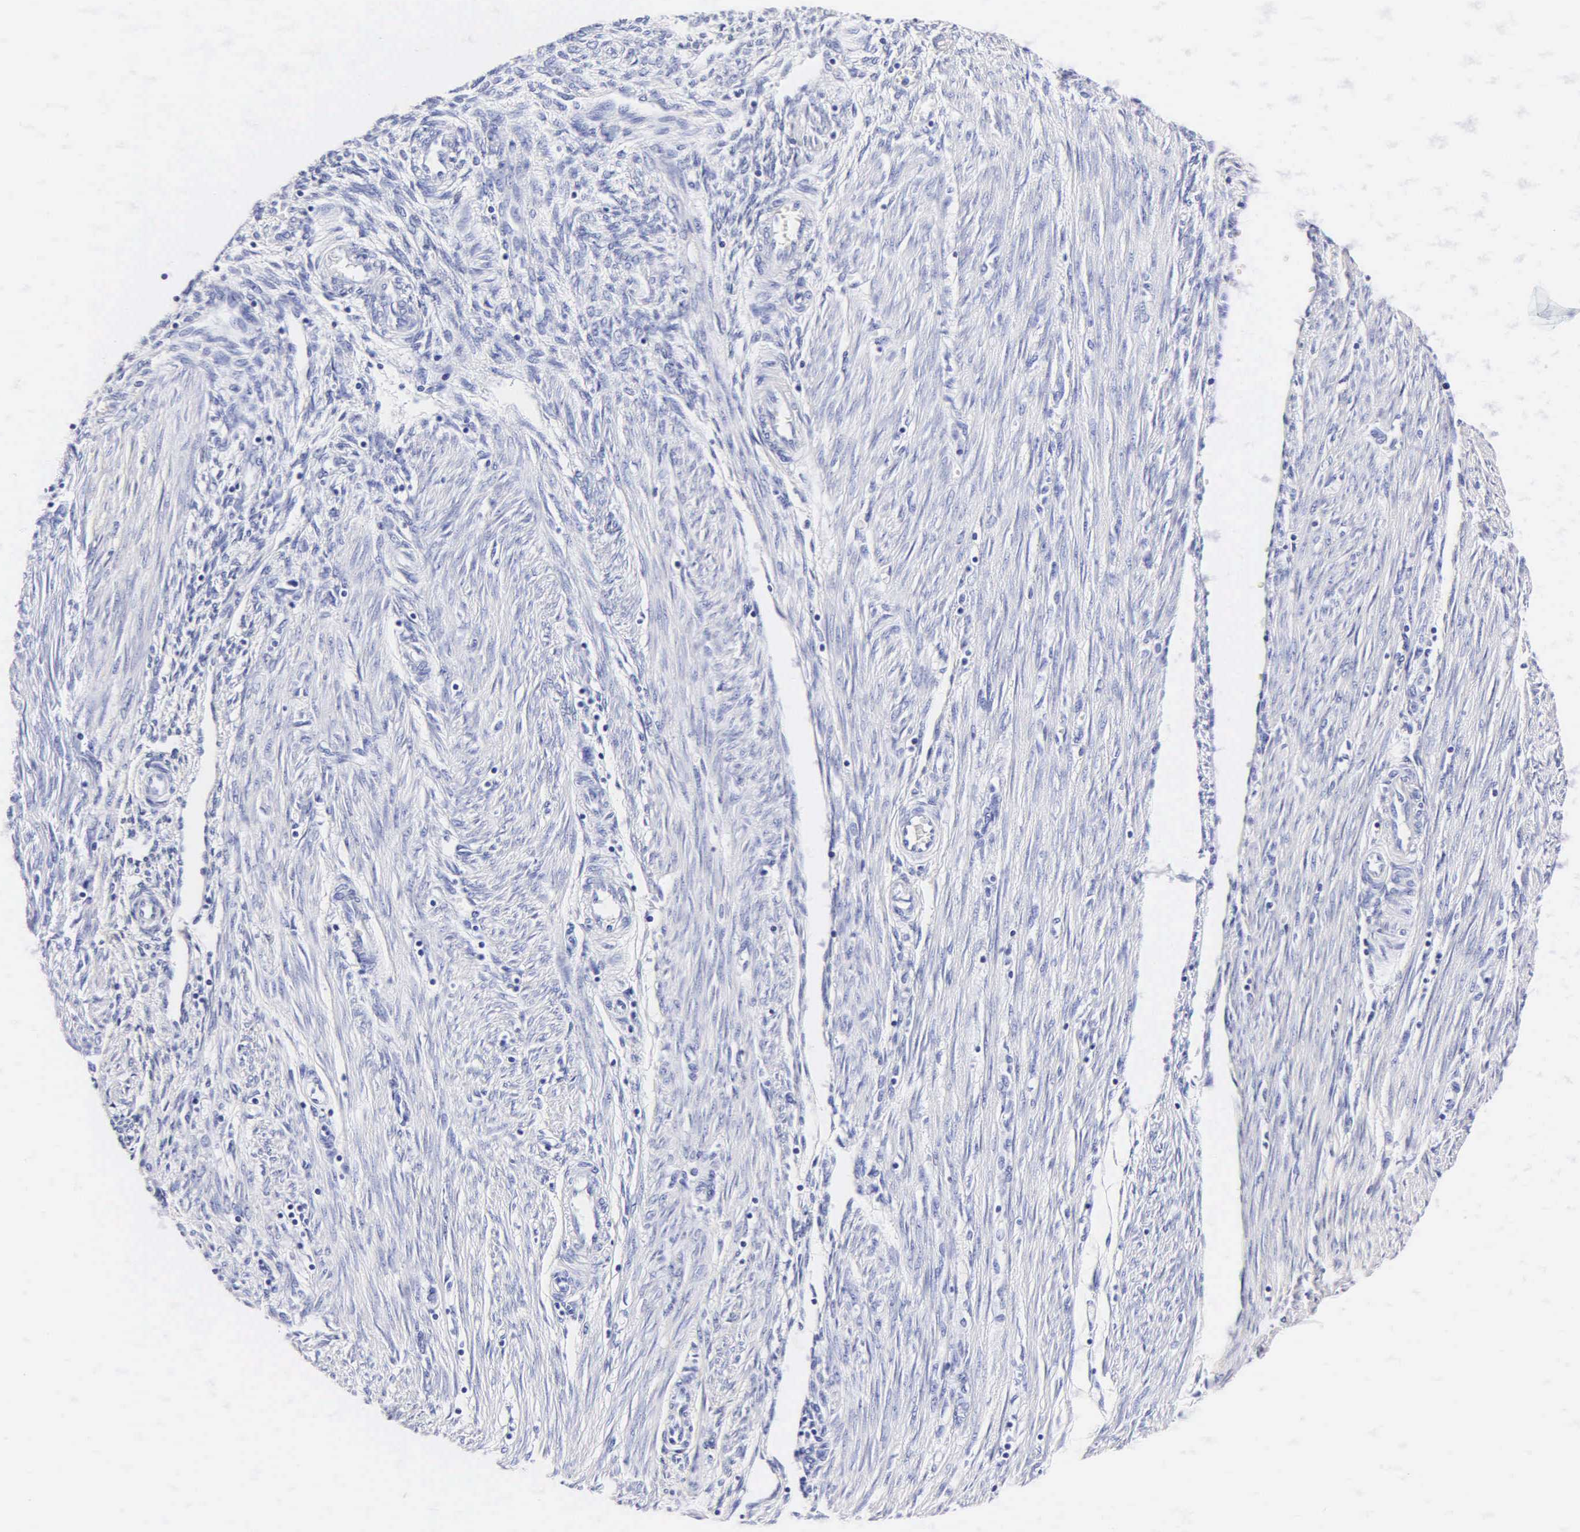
{"staining": {"intensity": "negative", "quantity": "none", "location": "none"}, "tissue": "endometrial cancer", "cell_type": "Tumor cells", "image_type": "cancer", "snomed": [{"axis": "morphology", "description": "Adenocarcinoma, NOS"}, {"axis": "topography", "description": "Endometrium"}], "caption": "Immunohistochemistry (IHC) micrograph of human endometrial cancer stained for a protein (brown), which demonstrates no positivity in tumor cells. (DAB IHC visualized using brightfield microscopy, high magnification).", "gene": "MB", "patient": {"sex": "female", "age": 51}}